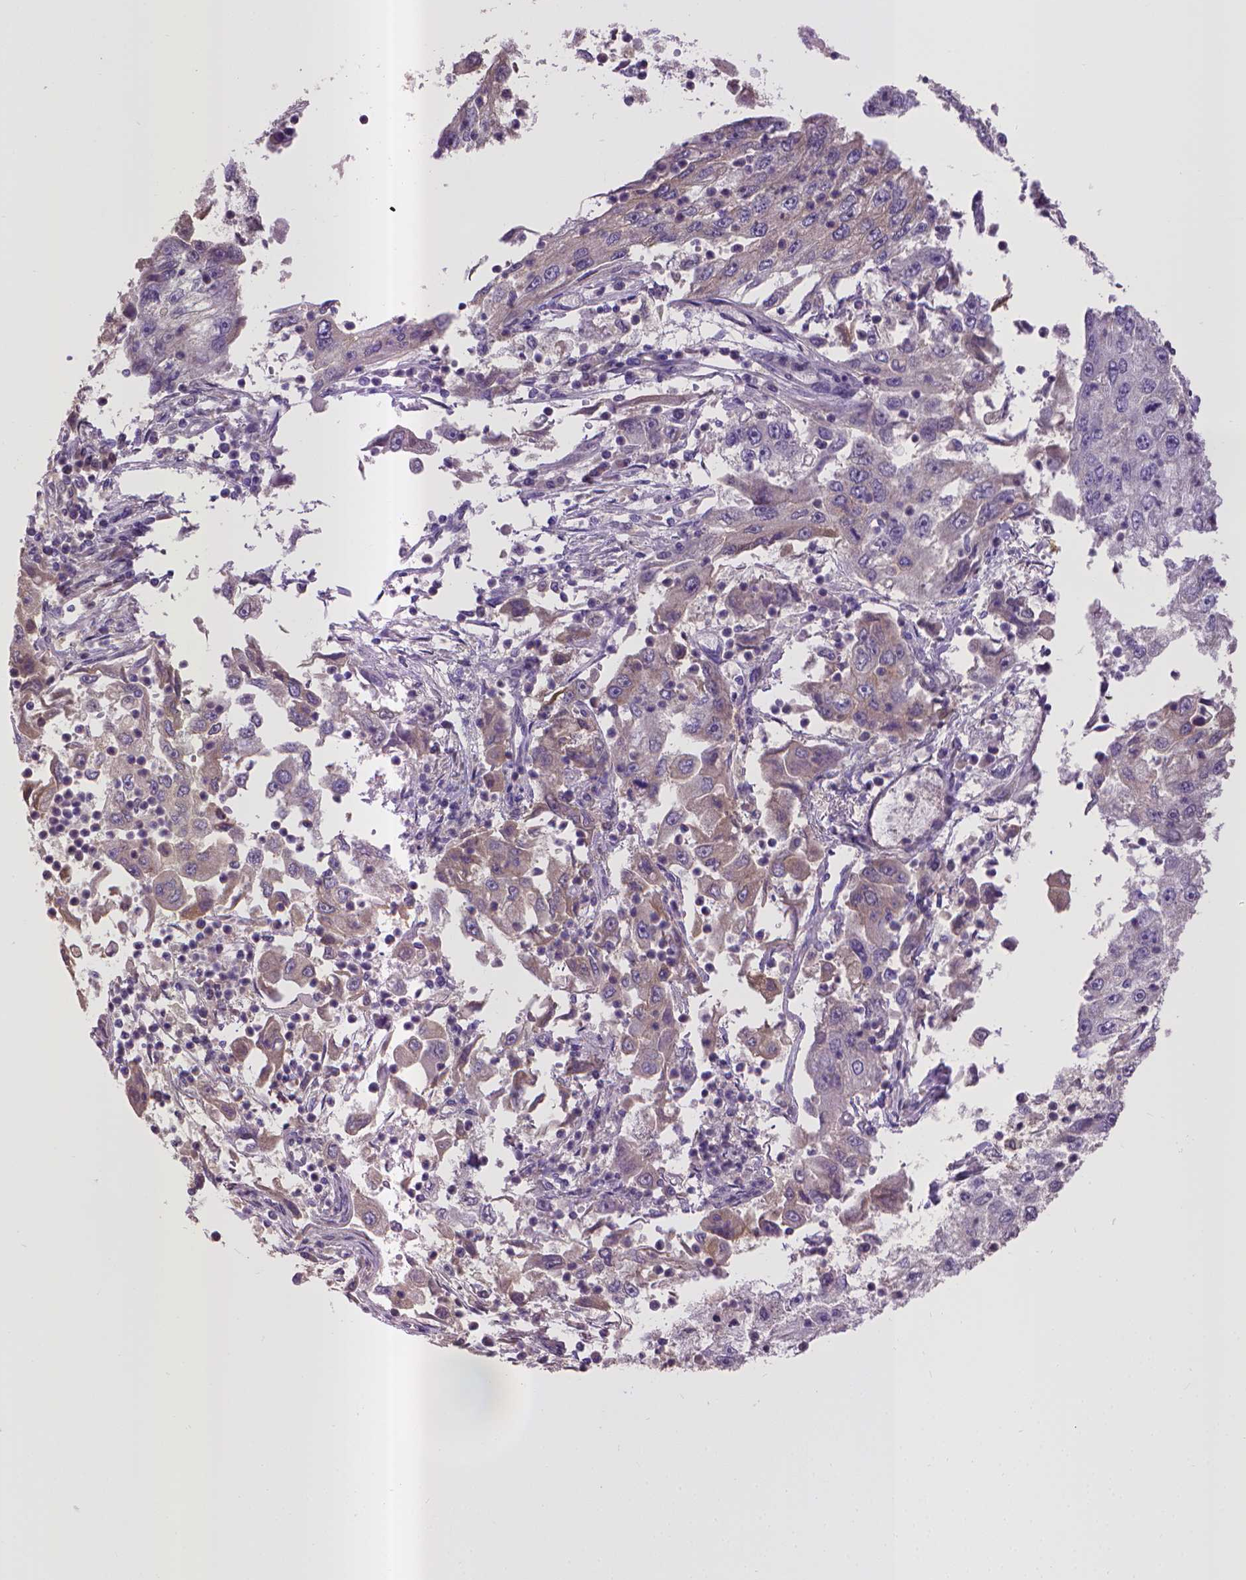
{"staining": {"intensity": "weak", "quantity": "<25%", "location": "cytoplasmic/membranous"}, "tissue": "cervical cancer", "cell_type": "Tumor cells", "image_type": "cancer", "snomed": [{"axis": "morphology", "description": "Squamous cell carcinoma, NOS"}, {"axis": "topography", "description": "Cervix"}], "caption": "Tumor cells are negative for brown protein staining in cervical cancer.", "gene": "CPM", "patient": {"sex": "female", "age": 36}}